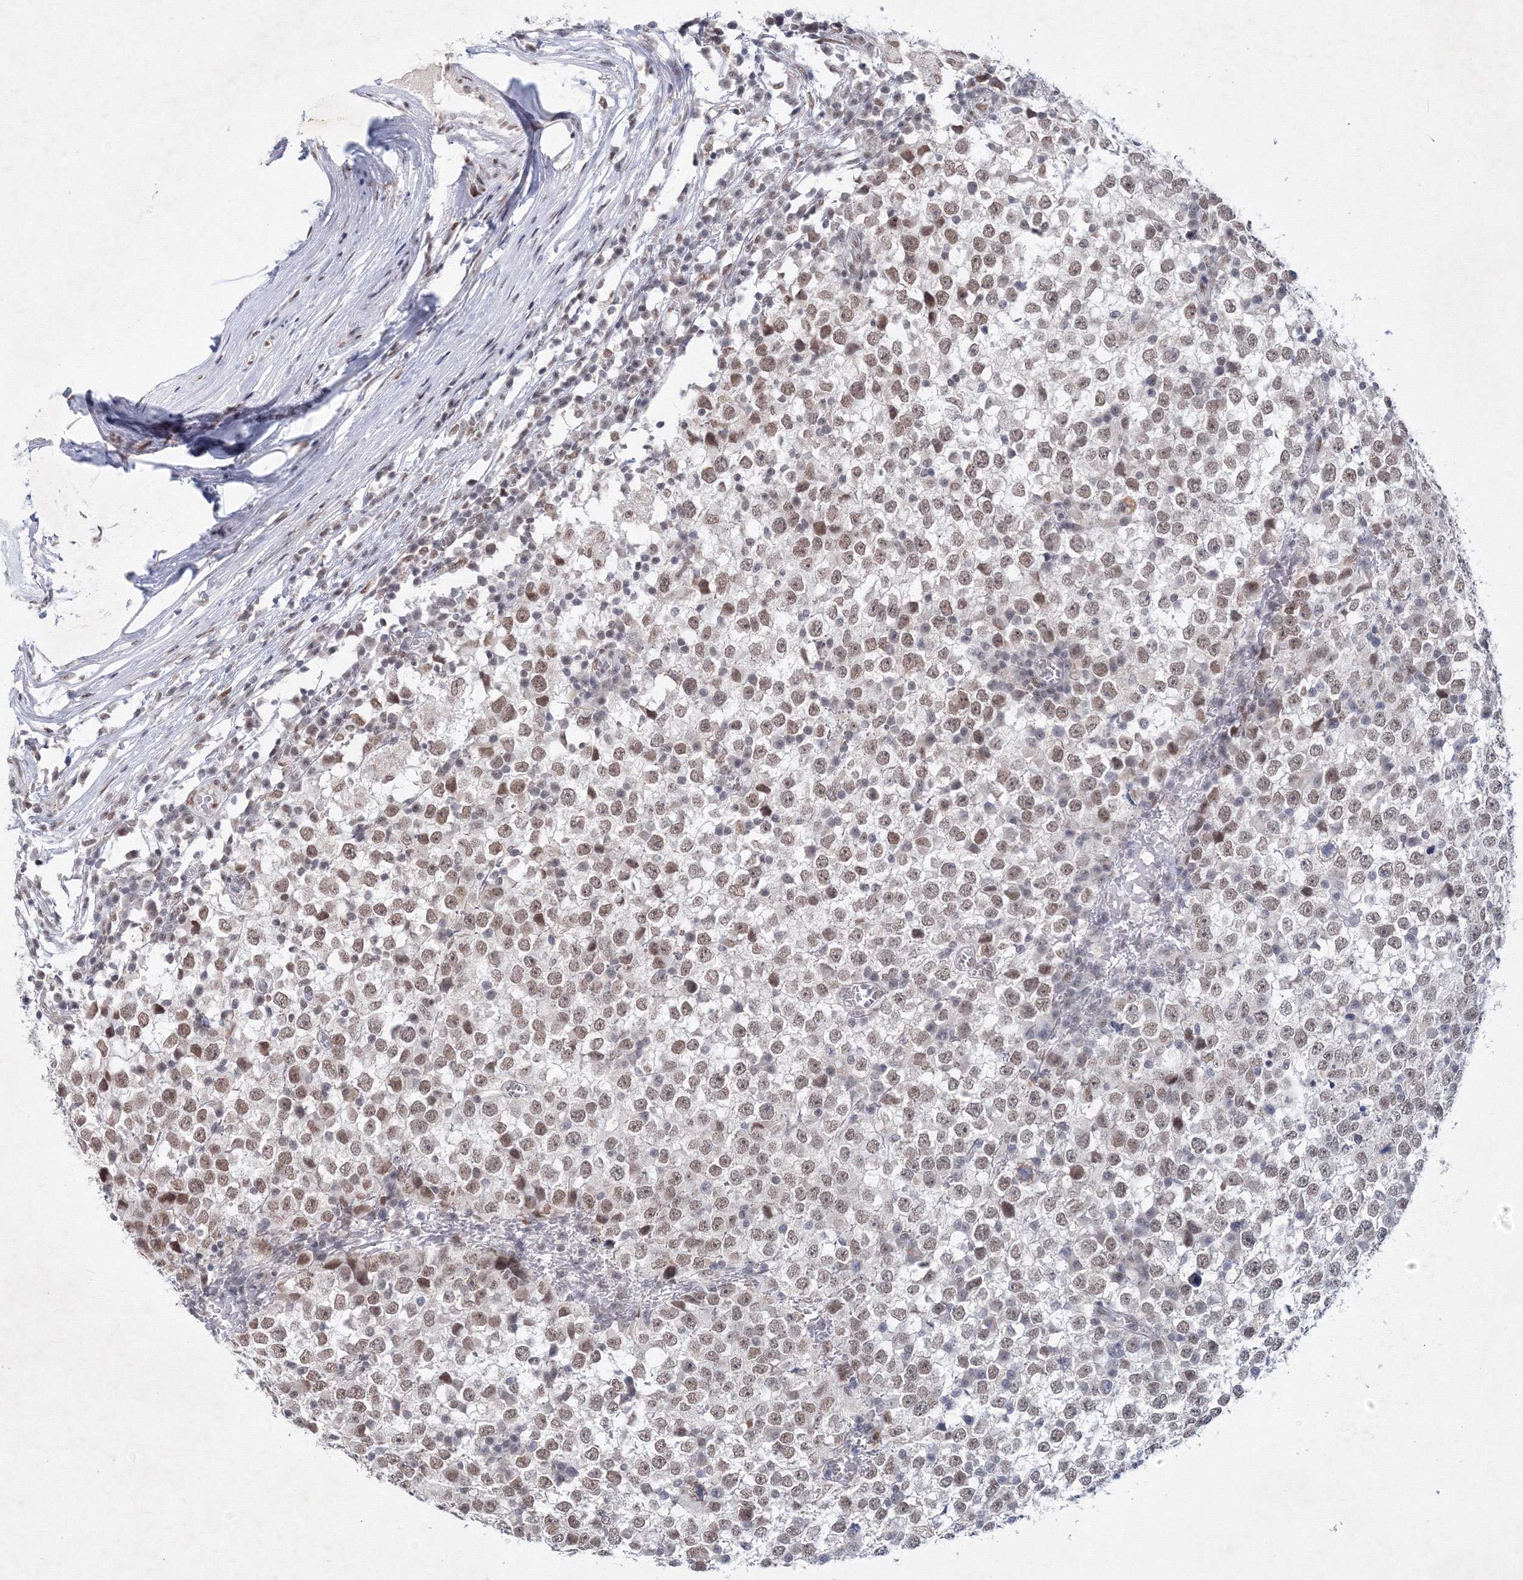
{"staining": {"intensity": "weak", "quantity": ">75%", "location": "nuclear"}, "tissue": "testis cancer", "cell_type": "Tumor cells", "image_type": "cancer", "snomed": [{"axis": "morphology", "description": "Seminoma, NOS"}, {"axis": "topography", "description": "Testis"}], "caption": "Immunohistochemical staining of testis cancer exhibits low levels of weak nuclear protein expression in about >75% of tumor cells.", "gene": "SF3B6", "patient": {"sex": "male", "age": 65}}